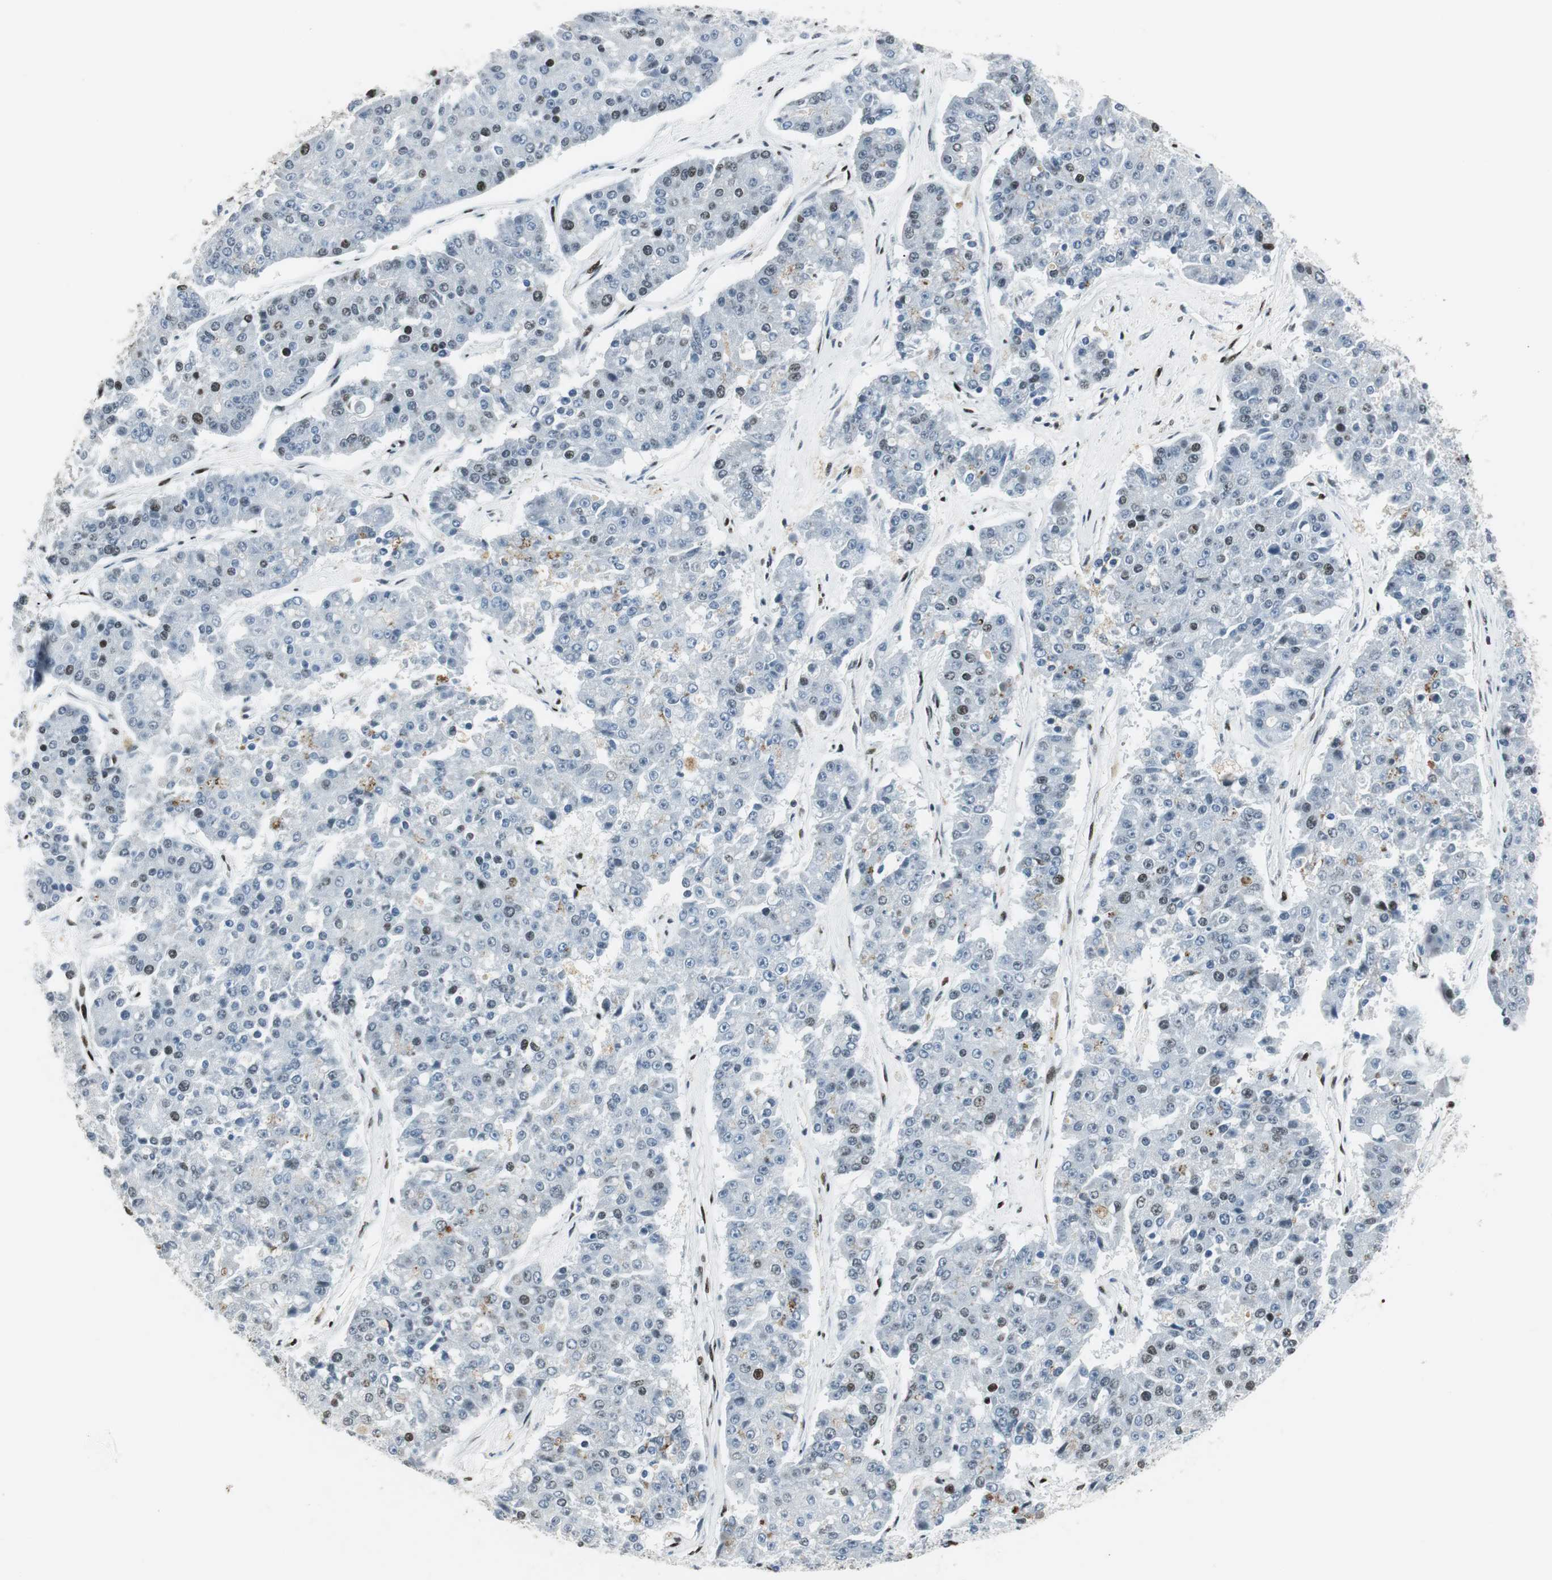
{"staining": {"intensity": "weak", "quantity": "<25%", "location": "nuclear"}, "tissue": "pancreatic cancer", "cell_type": "Tumor cells", "image_type": "cancer", "snomed": [{"axis": "morphology", "description": "Adenocarcinoma, NOS"}, {"axis": "topography", "description": "Pancreas"}], "caption": "Immunohistochemistry image of neoplastic tissue: human pancreatic cancer stained with DAB demonstrates no significant protein staining in tumor cells.", "gene": "RBBP4", "patient": {"sex": "male", "age": 50}}